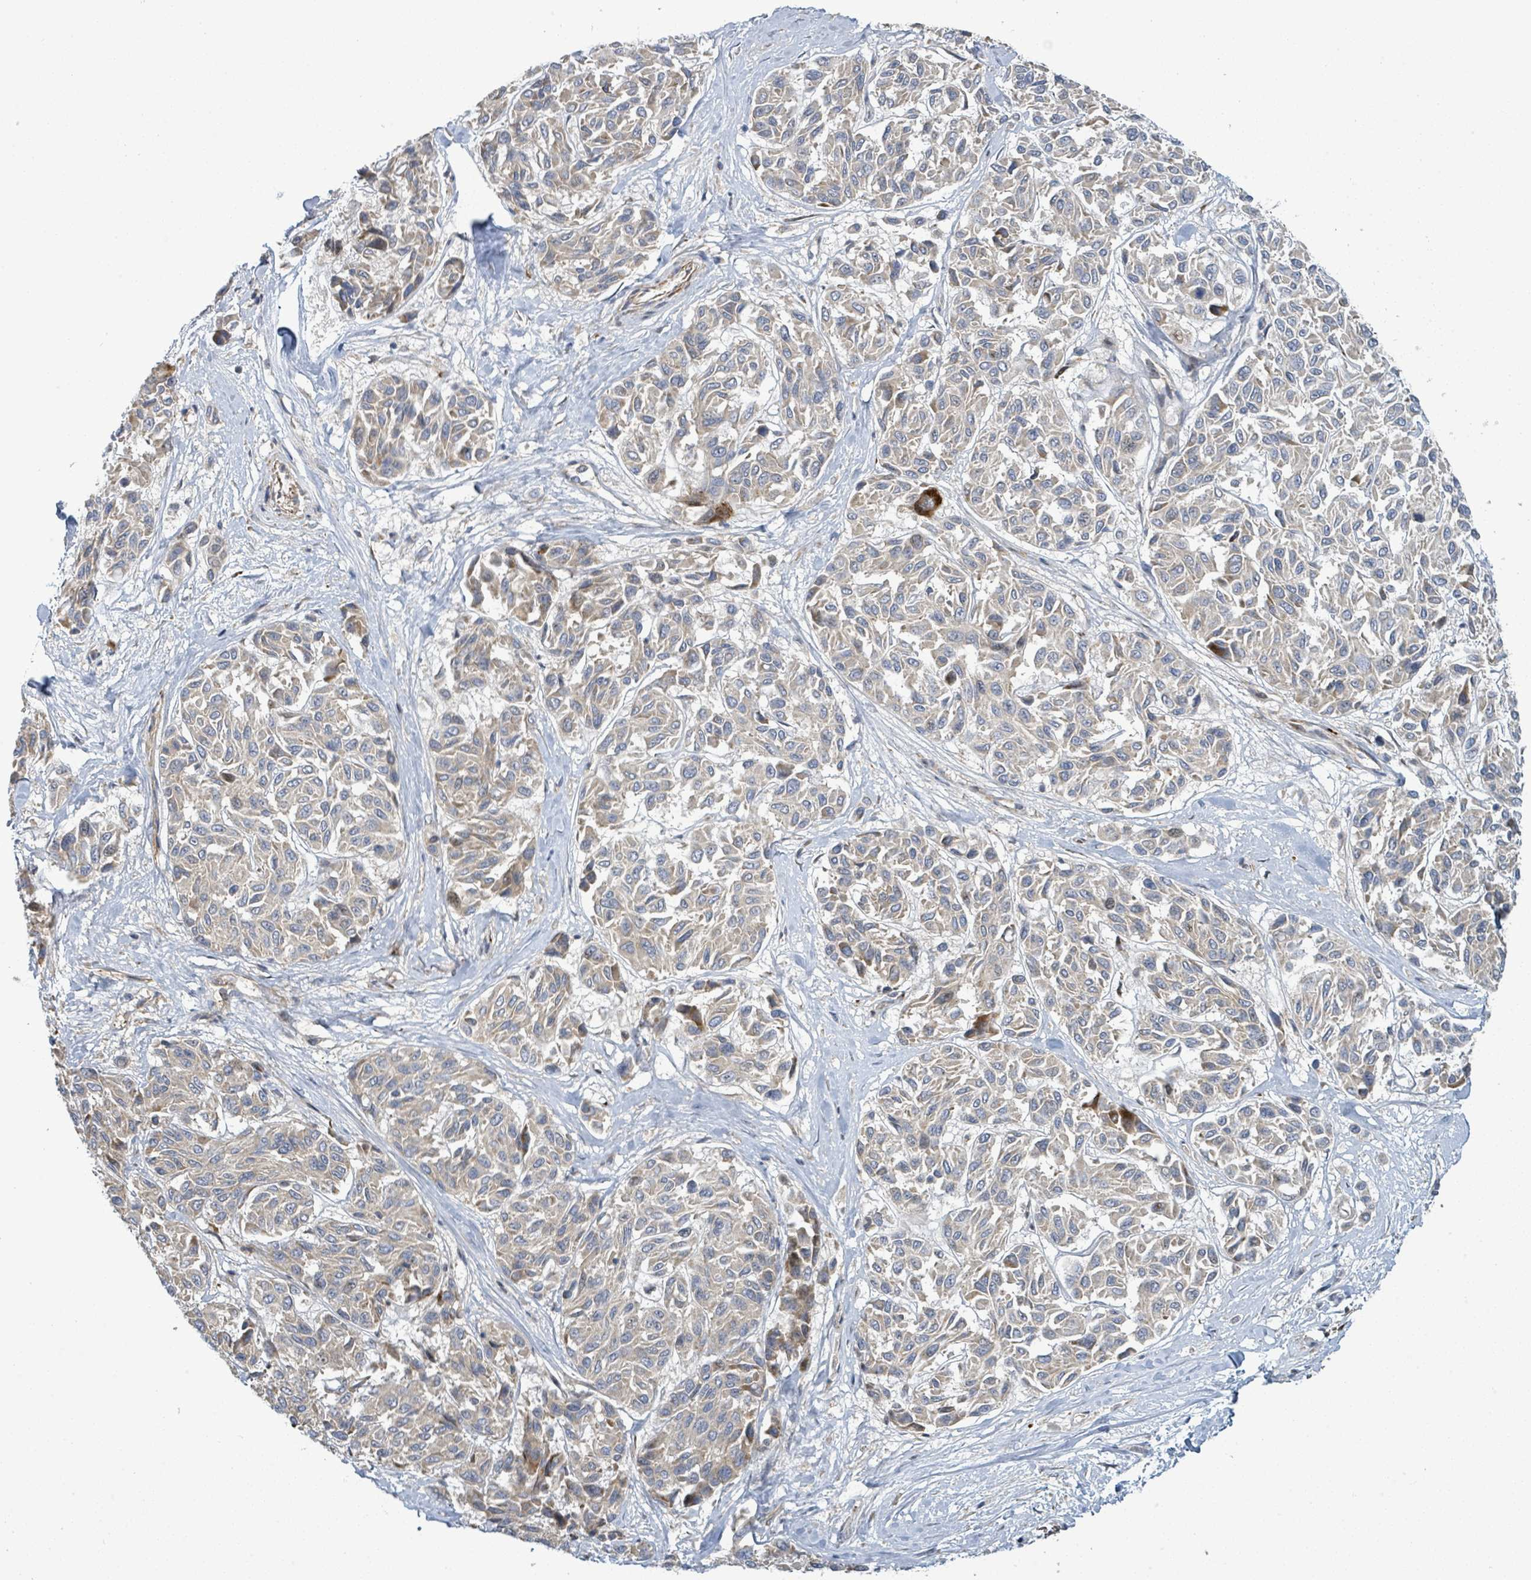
{"staining": {"intensity": "weak", "quantity": "25%-75%", "location": "cytoplasmic/membranous"}, "tissue": "melanoma", "cell_type": "Tumor cells", "image_type": "cancer", "snomed": [{"axis": "morphology", "description": "Malignant melanoma, NOS"}, {"axis": "topography", "description": "Skin"}], "caption": "Brown immunohistochemical staining in malignant melanoma exhibits weak cytoplasmic/membranous expression in approximately 25%-75% of tumor cells. The staining is performed using DAB brown chromogen to label protein expression. The nuclei are counter-stained blue using hematoxylin.", "gene": "CFAP210", "patient": {"sex": "female", "age": 66}}